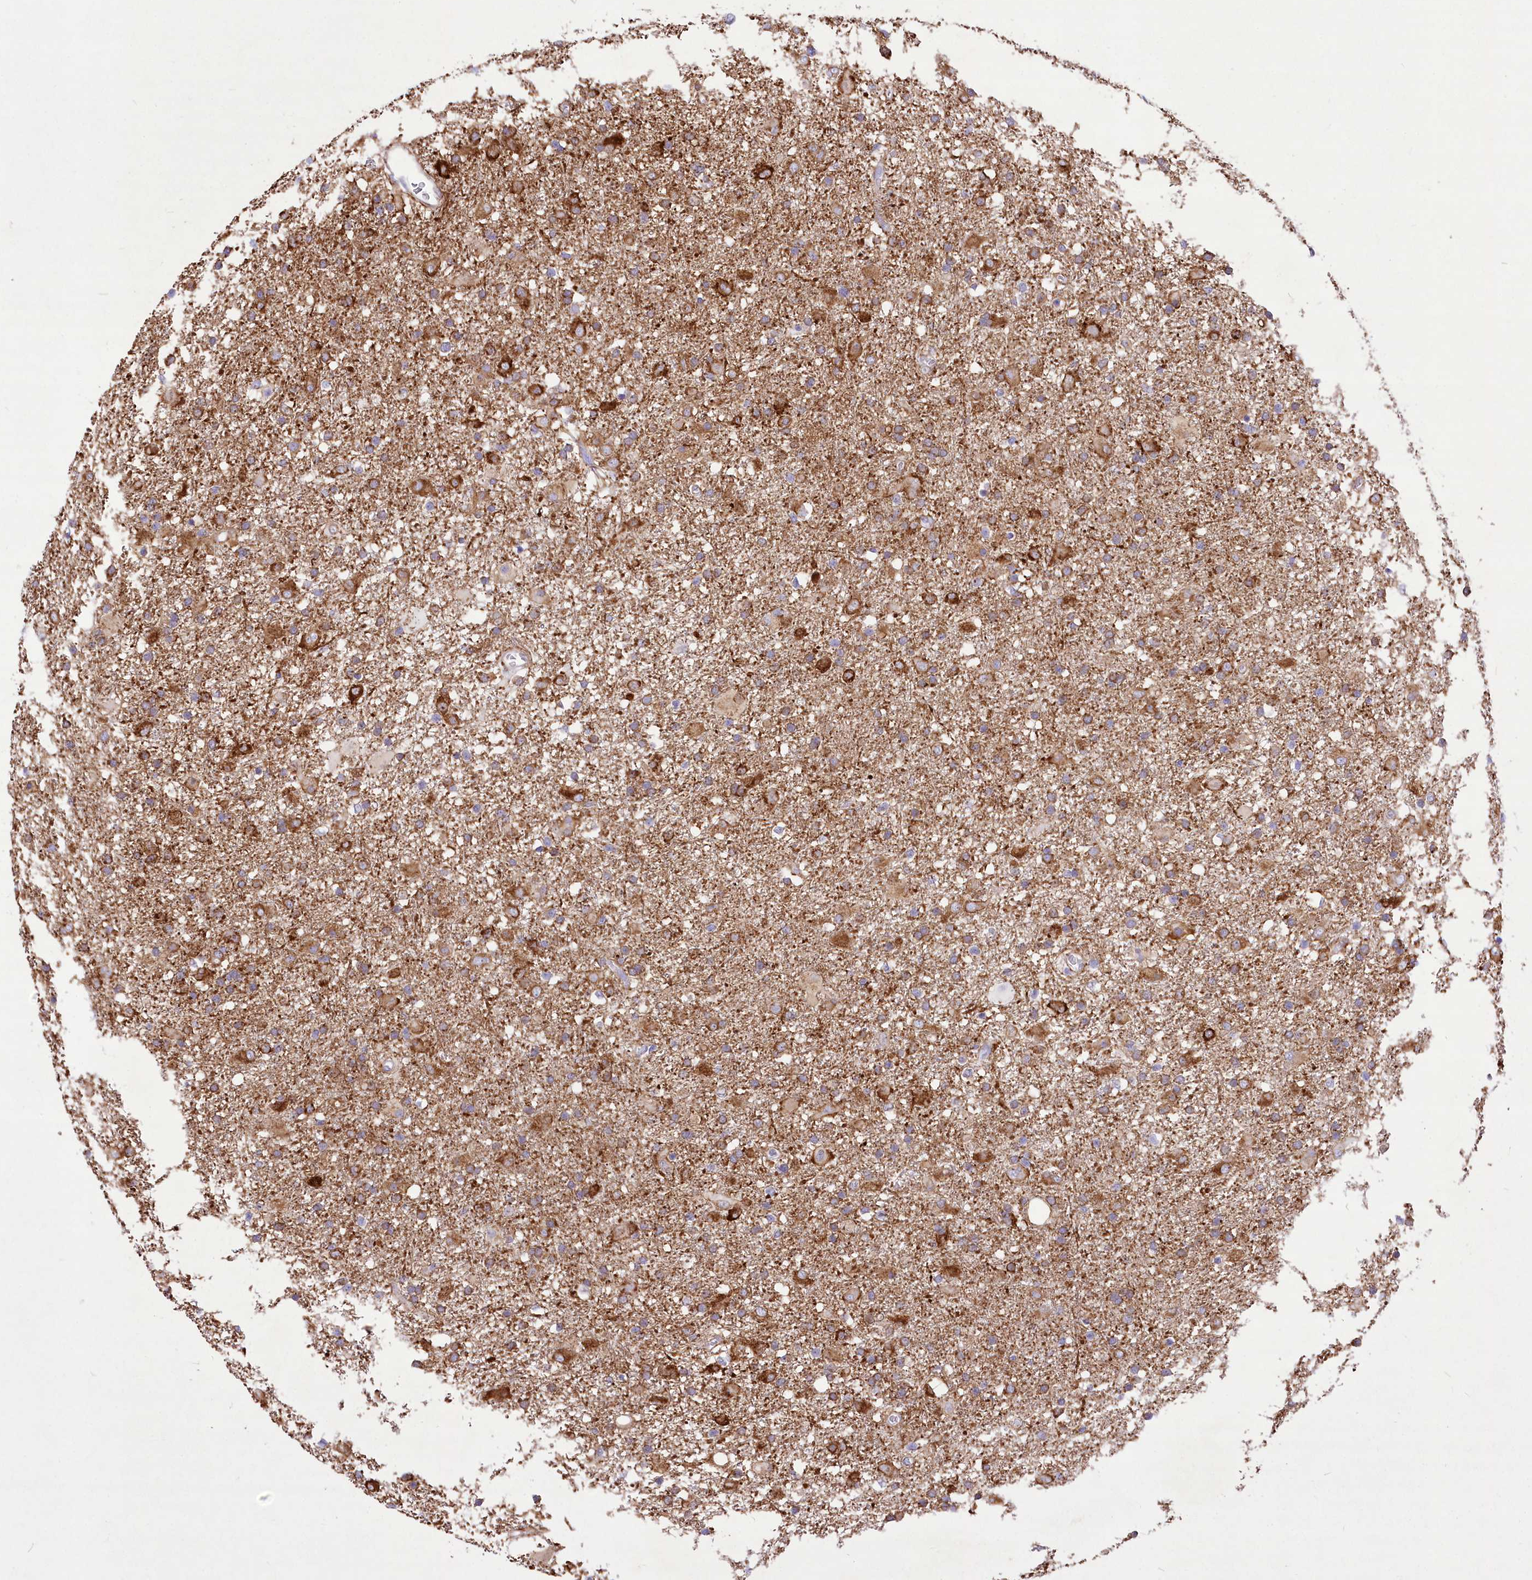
{"staining": {"intensity": "moderate", "quantity": ">75%", "location": "cytoplasmic/membranous"}, "tissue": "glioma", "cell_type": "Tumor cells", "image_type": "cancer", "snomed": [{"axis": "morphology", "description": "Glioma, malignant, Low grade"}, {"axis": "topography", "description": "Brain"}], "caption": "Immunohistochemical staining of human low-grade glioma (malignant) displays moderate cytoplasmic/membranous protein positivity in about >75% of tumor cells.", "gene": "ANGPTL3", "patient": {"sex": "male", "age": 65}}